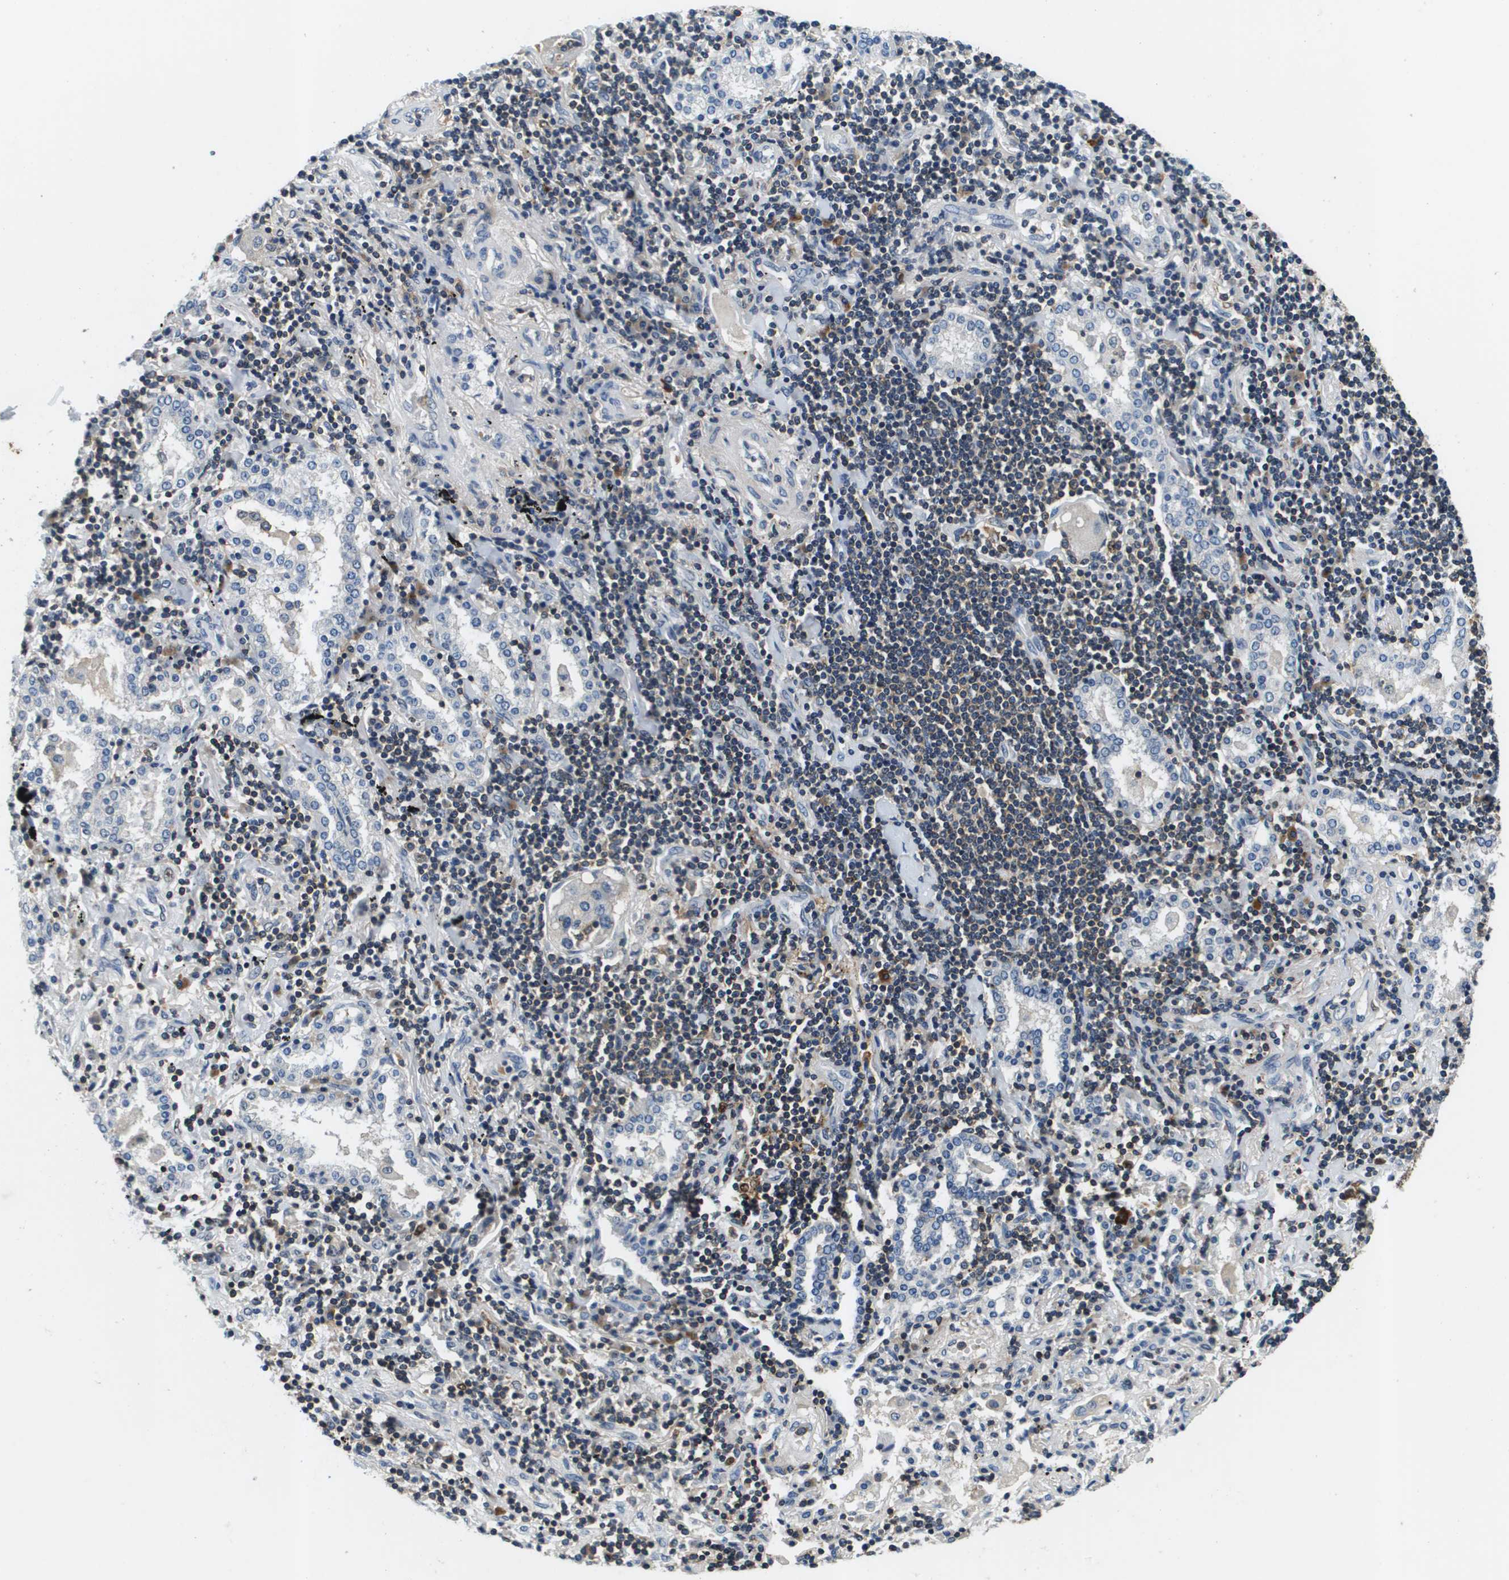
{"staining": {"intensity": "negative", "quantity": "none", "location": "none"}, "tissue": "lung cancer", "cell_type": "Tumor cells", "image_type": "cancer", "snomed": [{"axis": "morphology", "description": "Adenocarcinoma, NOS"}, {"axis": "topography", "description": "Lung"}], "caption": "A high-resolution micrograph shows IHC staining of lung cancer (adenocarcinoma), which exhibits no significant positivity in tumor cells. (DAB immunohistochemistry, high magnification).", "gene": "KCNQ5", "patient": {"sex": "female", "age": 65}}